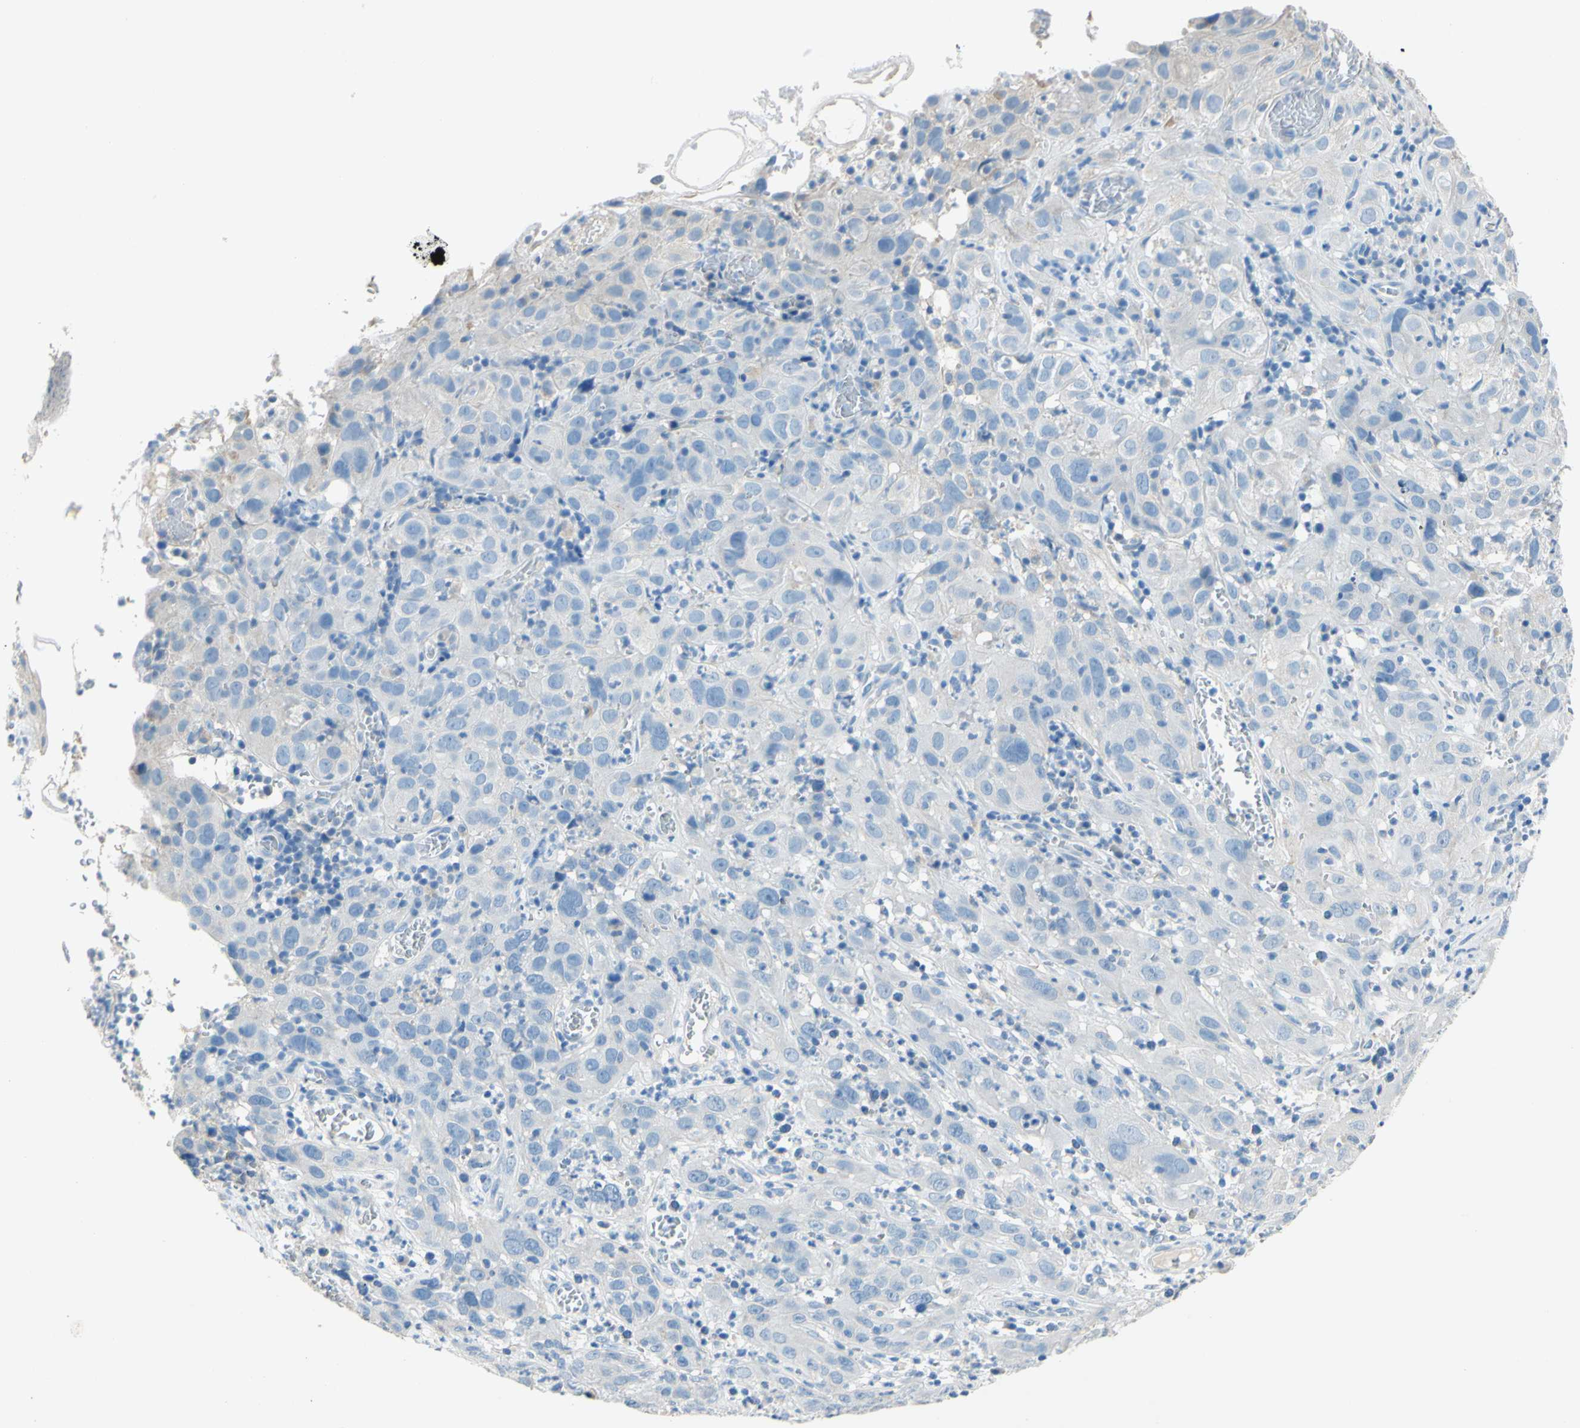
{"staining": {"intensity": "negative", "quantity": "none", "location": "none"}, "tissue": "cervical cancer", "cell_type": "Tumor cells", "image_type": "cancer", "snomed": [{"axis": "morphology", "description": "Squamous cell carcinoma, NOS"}, {"axis": "topography", "description": "Cervix"}], "caption": "Immunohistochemistry (IHC) image of neoplastic tissue: human cervical squamous cell carcinoma stained with DAB exhibits no significant protein expression in tumor cells.", "gene": "CDH10", "patient": {"sex": "female", "age": 32}}